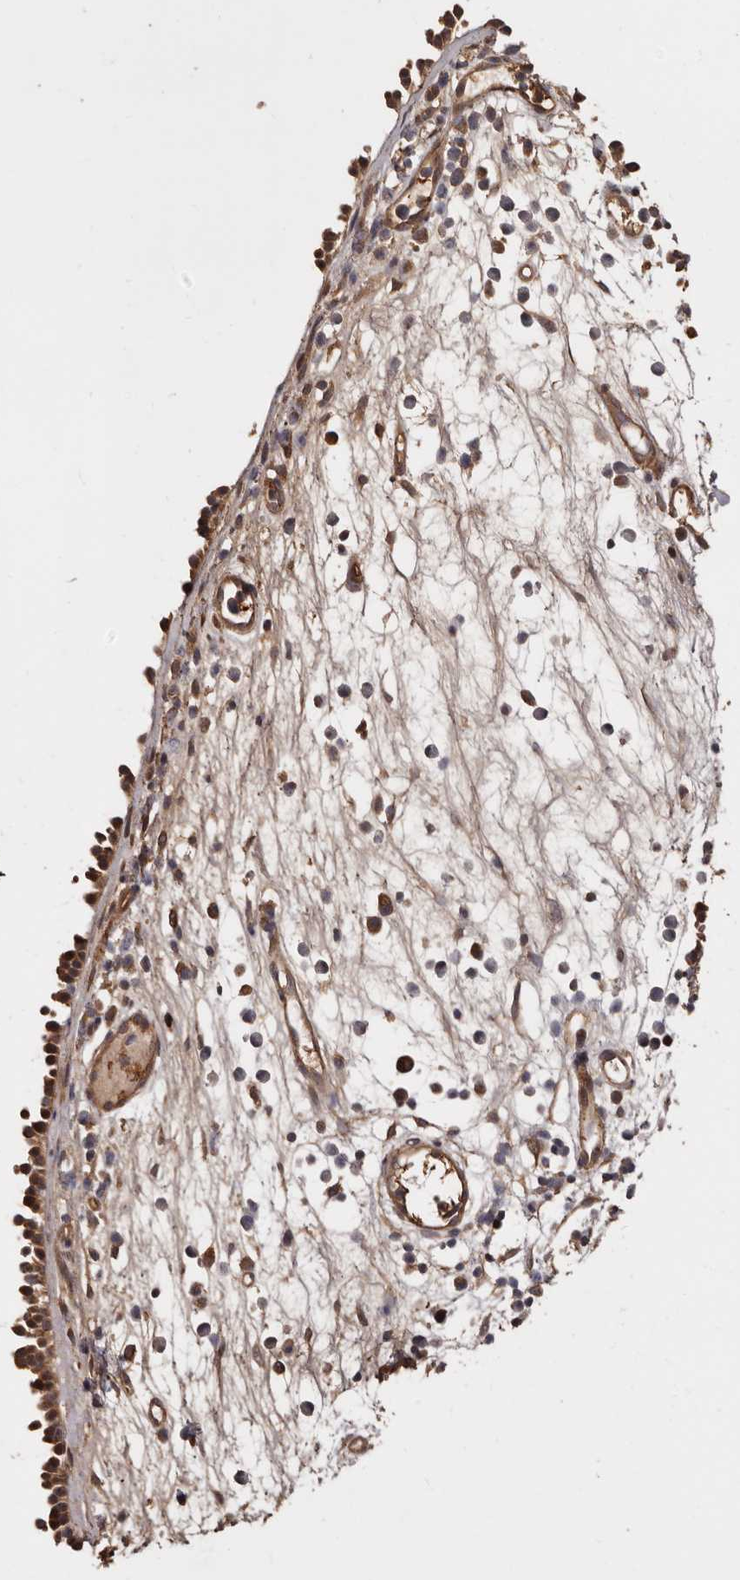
{"staining": {"intensity": "moderate", "quantity": ">75%", "location": "cytoplasmic/membranous"}, "tissue": "nasopharynx", "cell_type": "Respiratory epithelial cells", "image_type": "normal", "snomed": [{"axis": "morphology", "description": "Normal tissue, NOS"}, {"axis": "morphology", "description": "Inflammation, NOS"}, {"axis": "morphology", "description": "Malignant melanoma, Metastatic site"}, {"axis": "topography", "description": "Nasopharynx"}], "caption": "Immunohistochemistry (IHC) histopathology image of benign human nasopharynx stained for a protein (brown), which displays medium levels of moderate cytoplasmic/membranous positivity in approximately >75% of respiratory epithelial cells.", "gene": "COQ8B", "patient": {"sex": "male", "age": 70}}